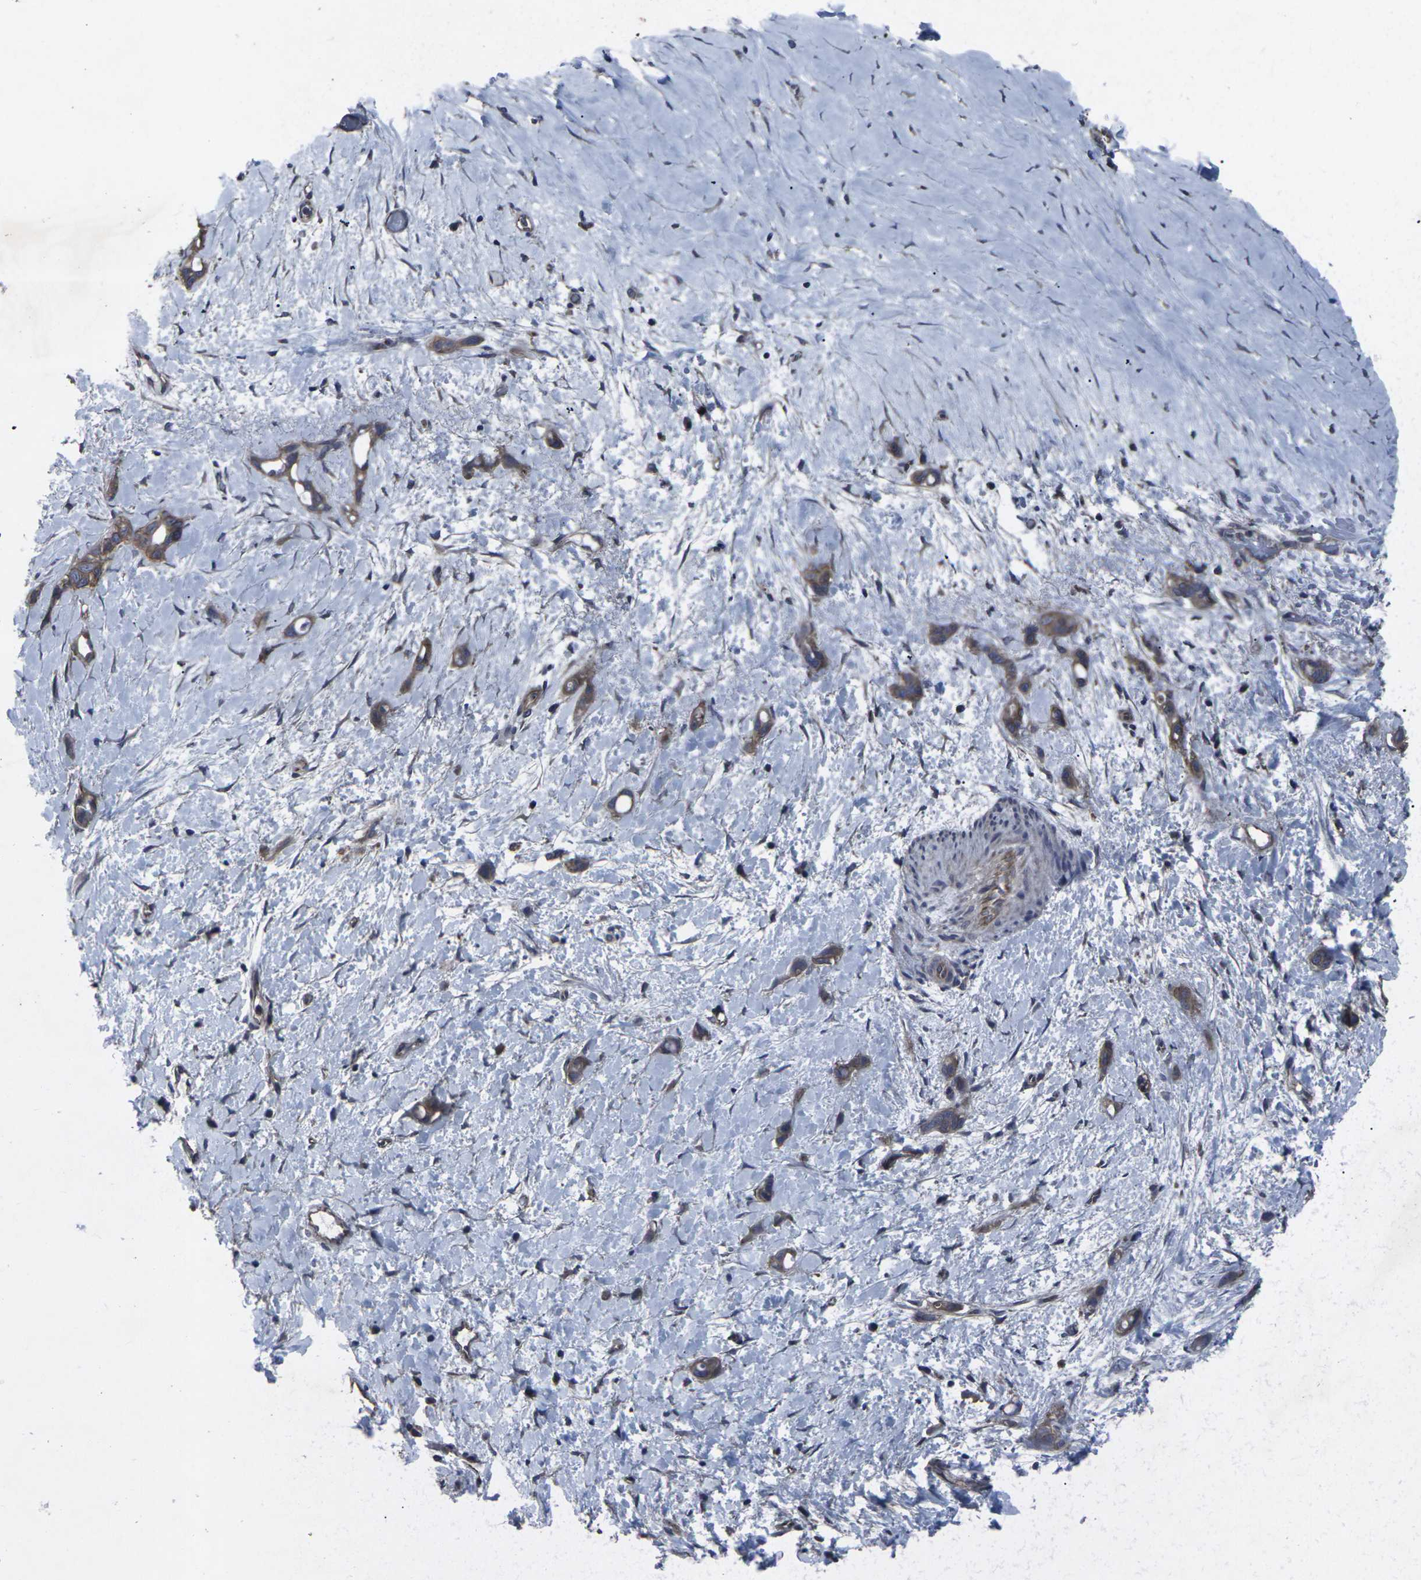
{"staining": {"intensity": "moderate", "quantity": ">75%", "location": "cytoplasmic/membranous"}, "tissue": "liver cancer", "cell_type": "Tumor cells", "image_type": "cancer", "snomed": [{"axis": "morphology", "description": "Cholangiocarcinoma"}, {"axis": "topography", "description": "Liver"}], "caption": "Liver cancer (cholangiocarcinoma) was stained to show a protein in brown. There is medium levels of moderate cytoplasmic/membranous staining in about >75% of tumor cells. (IHC, brightfield microscopy, high magnification).", "gene": "MAPKAPK2", "patient": {"sex": "female", "age": 65}}